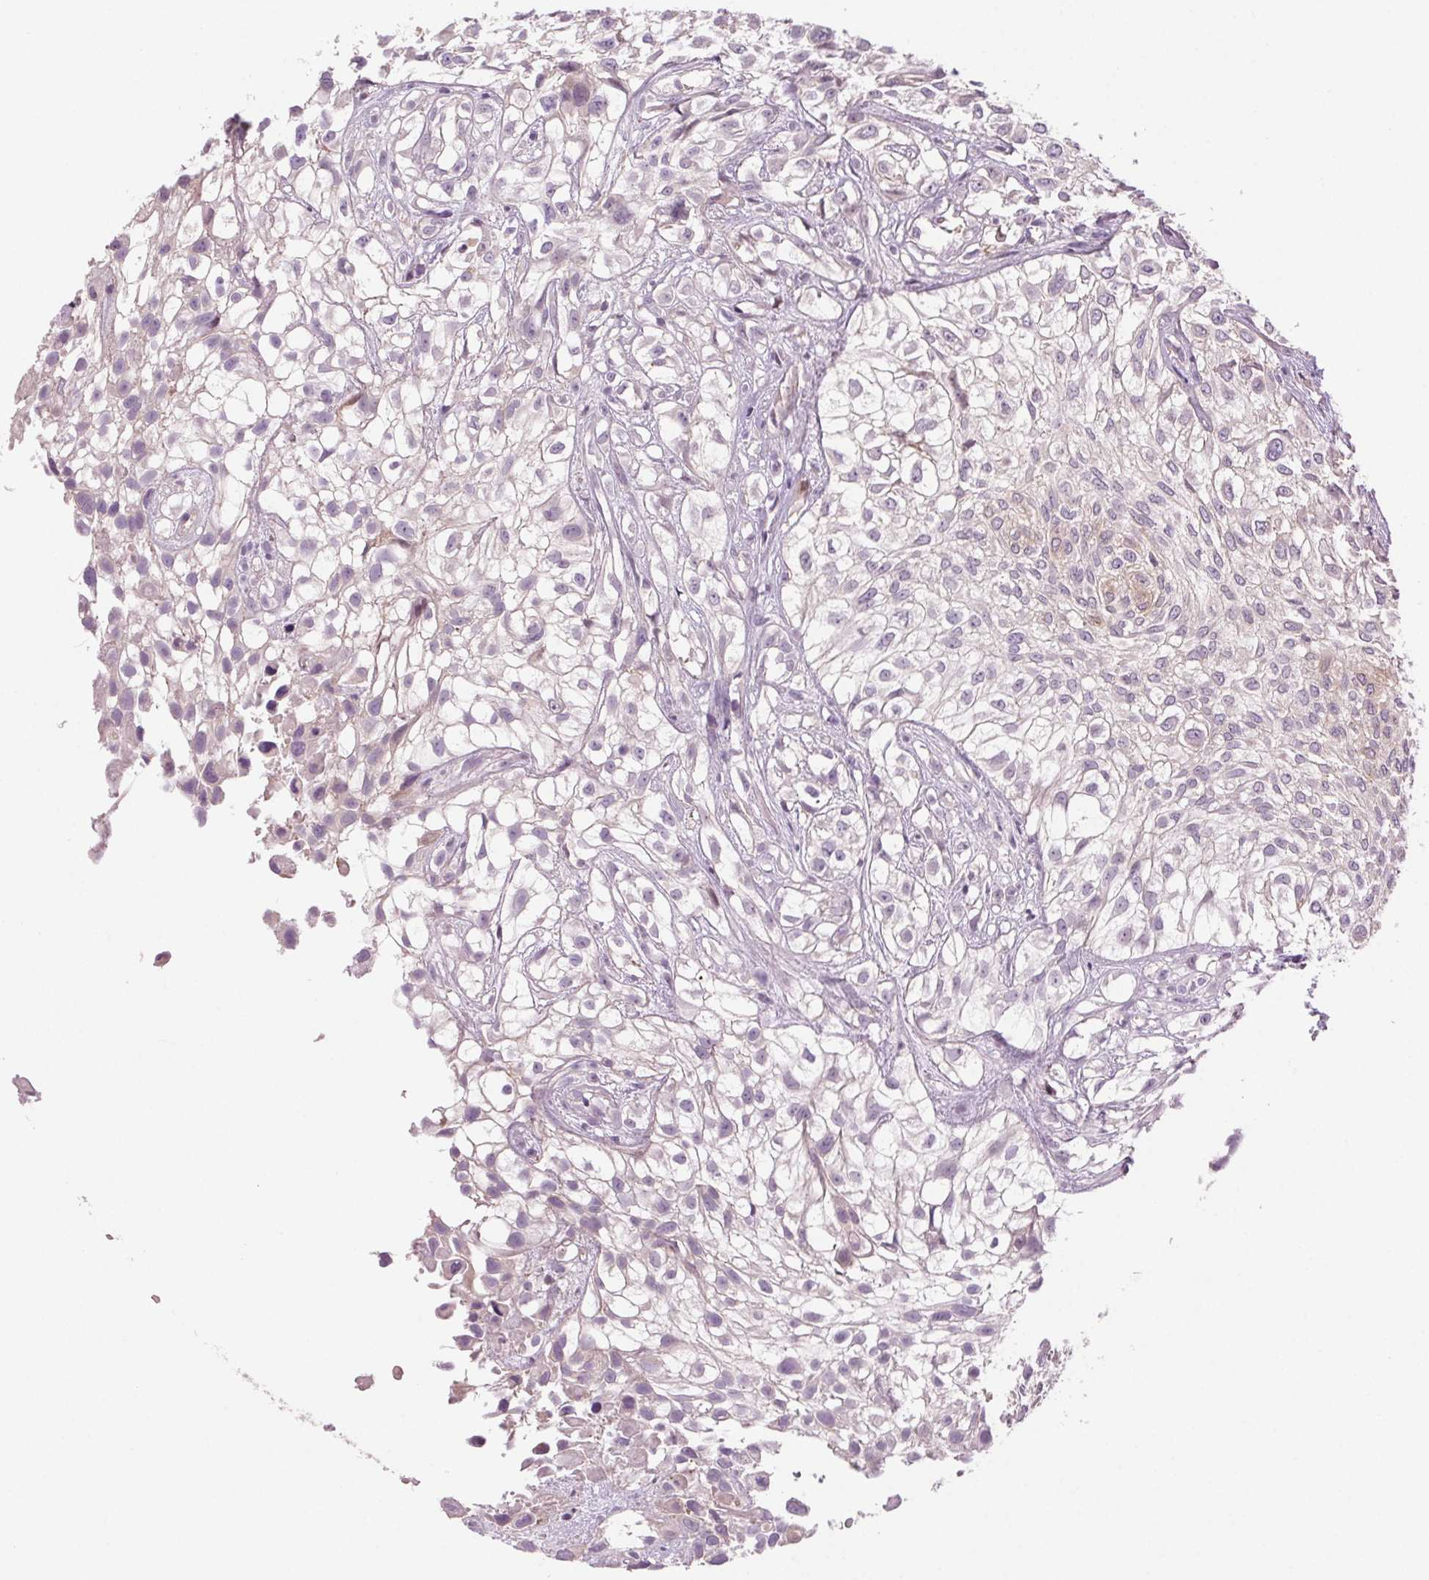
{"staining": {"intensity": "negative", "quantity": "none", "location": "none"}, "tissue": "urothelial cancer", "cell_type": "Tumor cells", "image_type": "cancer", "snomed": [{"axis": "morphology", "description": "Urothelial carcinoma, High grade"}, {"axis": "topography", "description": "Urinary bladder"}], "caption": "This is an immunohistochemistry (IHC) photomicrograph of high-grade urothelial carcinoma. There is no staining in tumor cells.", "gene": "HHLA2", "patient": {"sex": "male", "age": 56}}